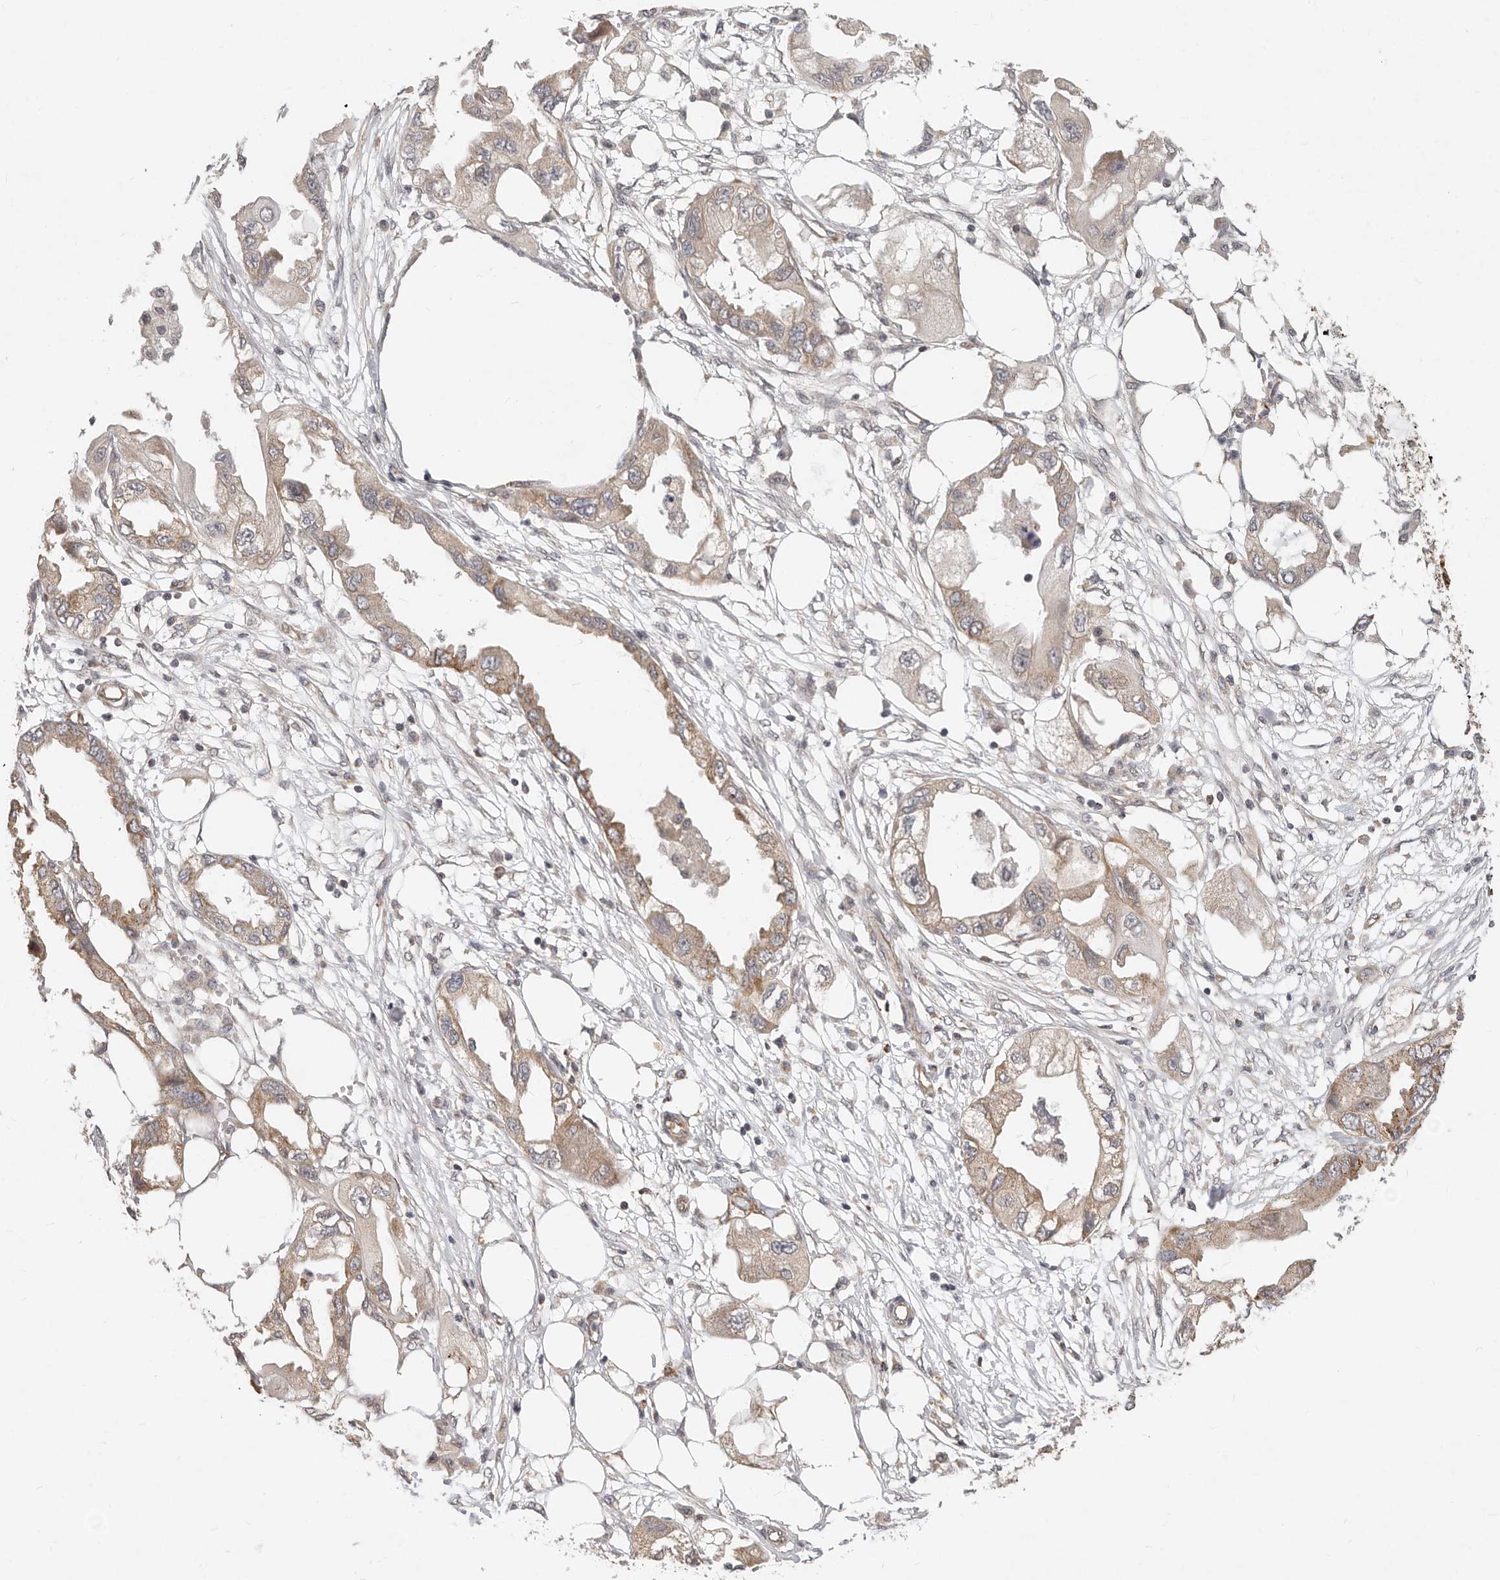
{"staining": {"intensity": "moderate", "quantity": ">75%", "location": "cytoplasmic/membranous"}, "tissue": "endometrial cancer", "cell_type": "Tumor cells", "image_type": "cancer", "snomed": [{"axis": "morphology", "description": "Adenocarcinoma, NOS"}, {"axis": "morphology", "description": "Adenocarcinoma, metastatic, NOS"}, {"axis": "topography", "description": "Adipose tissue"}, {"axis": "topography", "description": "Endometrium"}], "caption": "IHC staining of adenocarcinoma (endometrial), which shows medium levels of moderate cytoplasmic/membranous expression in about >75% of tumor cells indicating moderate cytoplasmic/membranous protein positivity. The staining was performed using DAB (brown) for protein detection and nuclei were counterstained in hematoxylin (blue).", "gene": "USP49", "patient": {"sex": "female", "age": 67}}